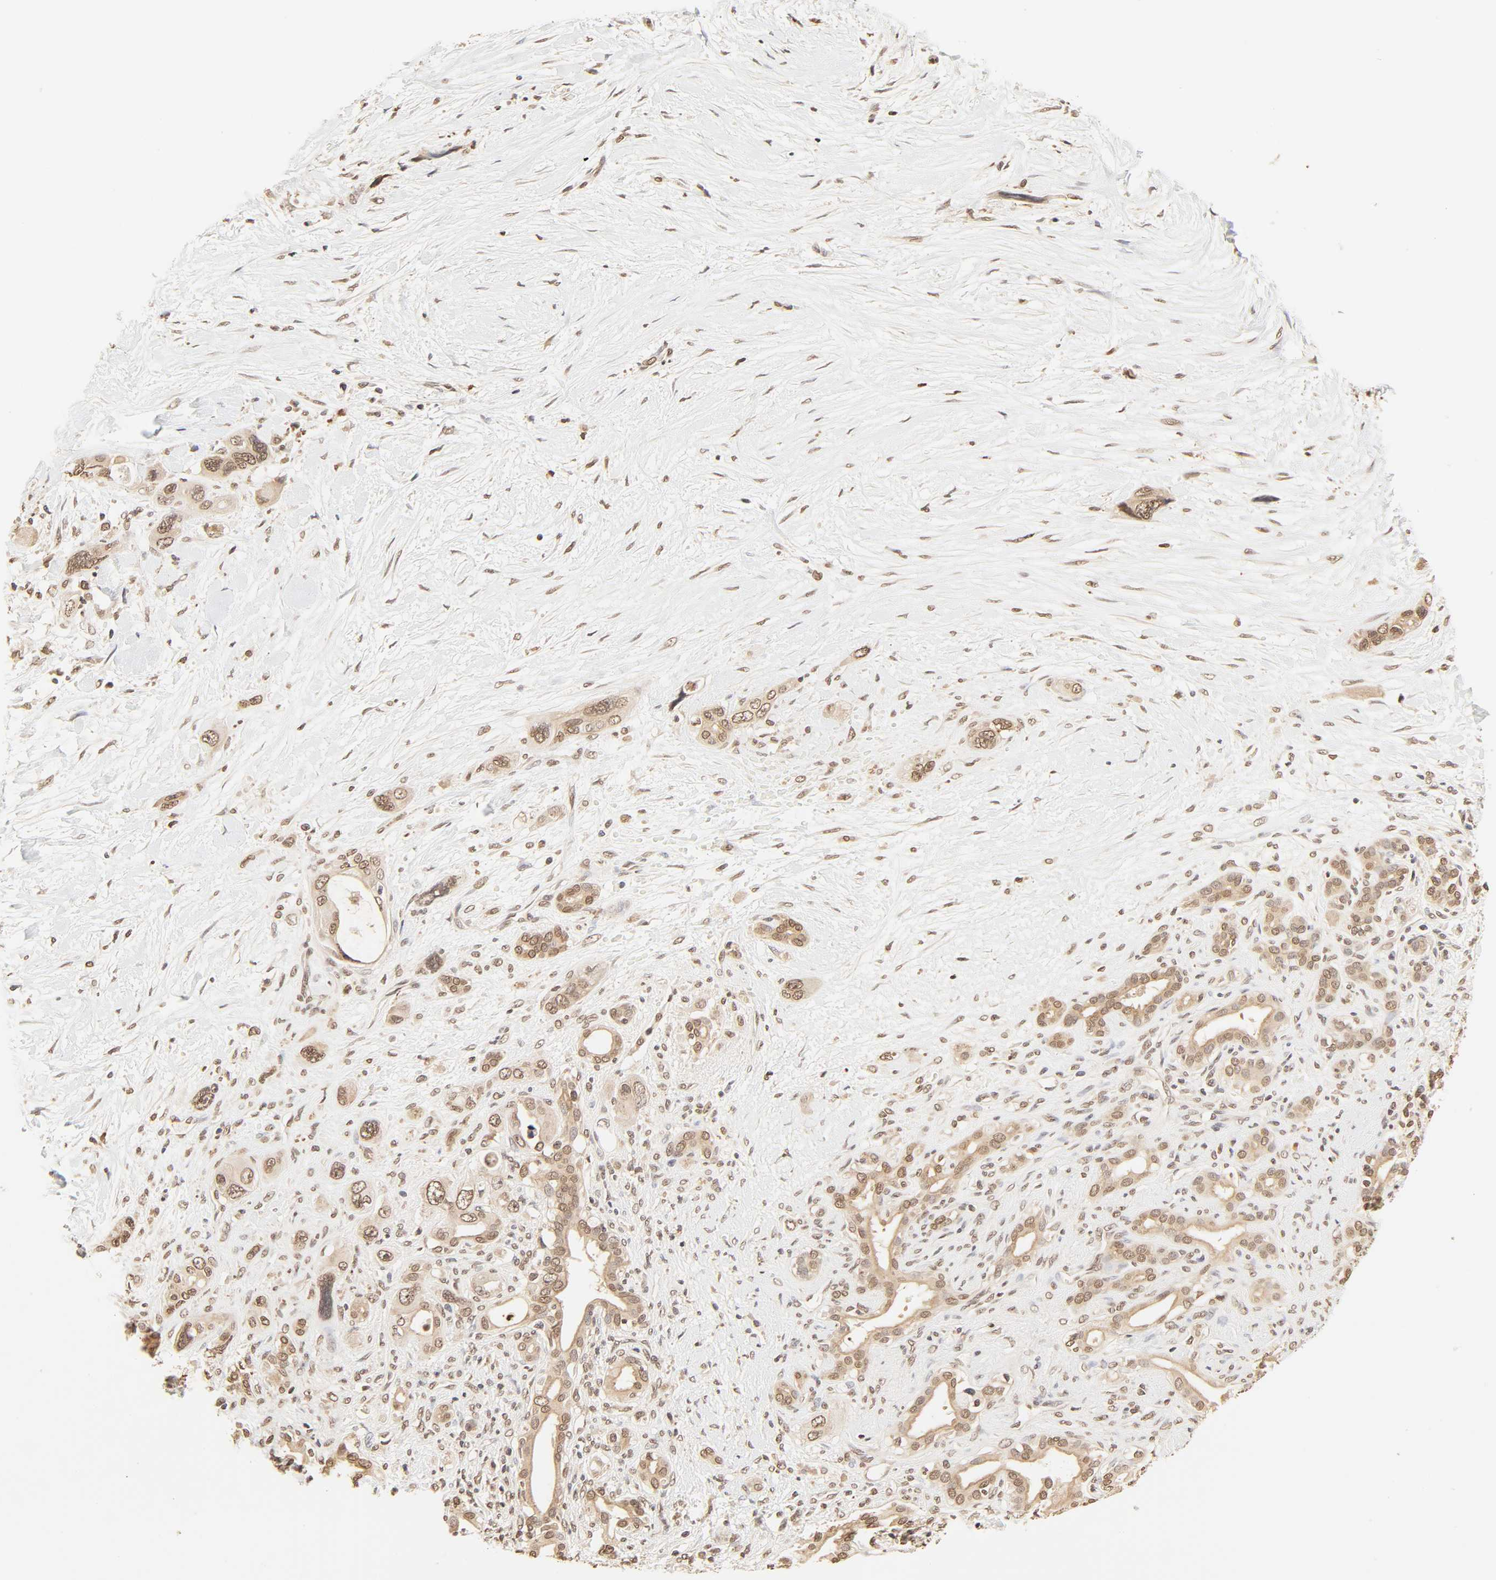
{"staining": {"intensity": "moderate", "quantity": ">75%", "location": "cytoplasmic/membranous,nuclear"}, "tissue": "pancreatic cancer", "cell_type": "Tumor cells", "image_type": "cancer", "snomed": [{"axis": "morphology", "description": "Adenocarcinoma, NOS"}, {"axis": "topography", "description": "Pancreas"}], "caption": "Human adenocarcinoma (pancreatic) stained with a protein marker shows moderate staining in tumor cells.", "gene": "TBL1X", "patient": {"sex": "male", "age": 46}}